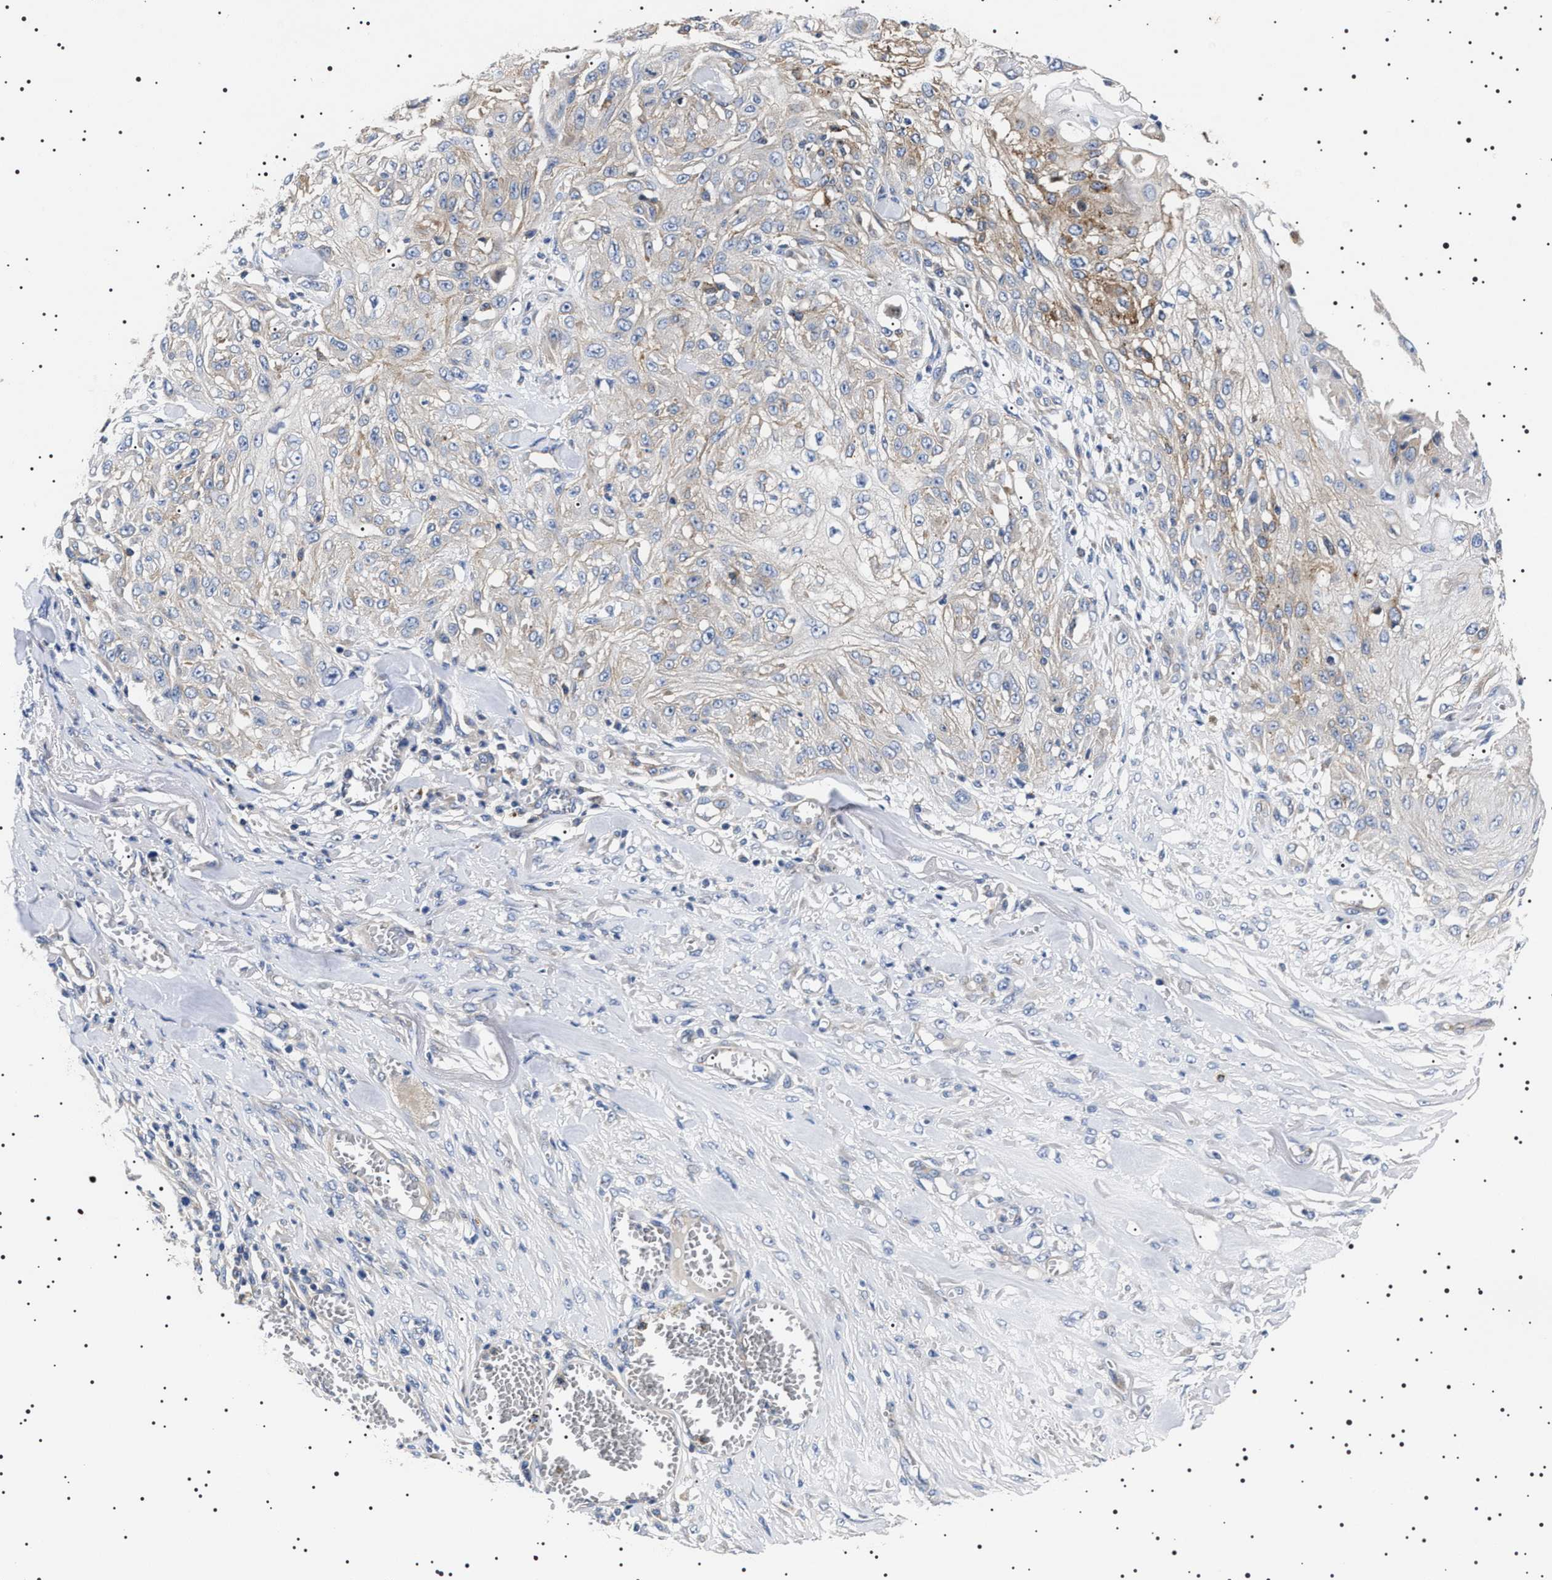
{"staining": {"intensity": "negative", "quantity": "none", "location": "none"}, "tissue": "skin cancer", "cell_type": "Tumor cells", "image_type": "cancer", "snomed": [{"axis": "morphology", "description": "Squamous cell carcinoma, NOS"}, {"axis": "morphology", "description": "Squamous cell carcinoma, metastatic, NOS"}, {"axis": "topography", "description": "Skin"}, {"axis": "topography", "description": "Lymph node"}], "caption": "Immunohistochemistry photomicrograph of neoplastic tissue: human skin cancer stained with DAB (3,3'-diaminobenzidine) displays no significant protein positivity in tumor cells.", "gene": "SLC4A7", "patient": {"sex": "male", "age": 75}}